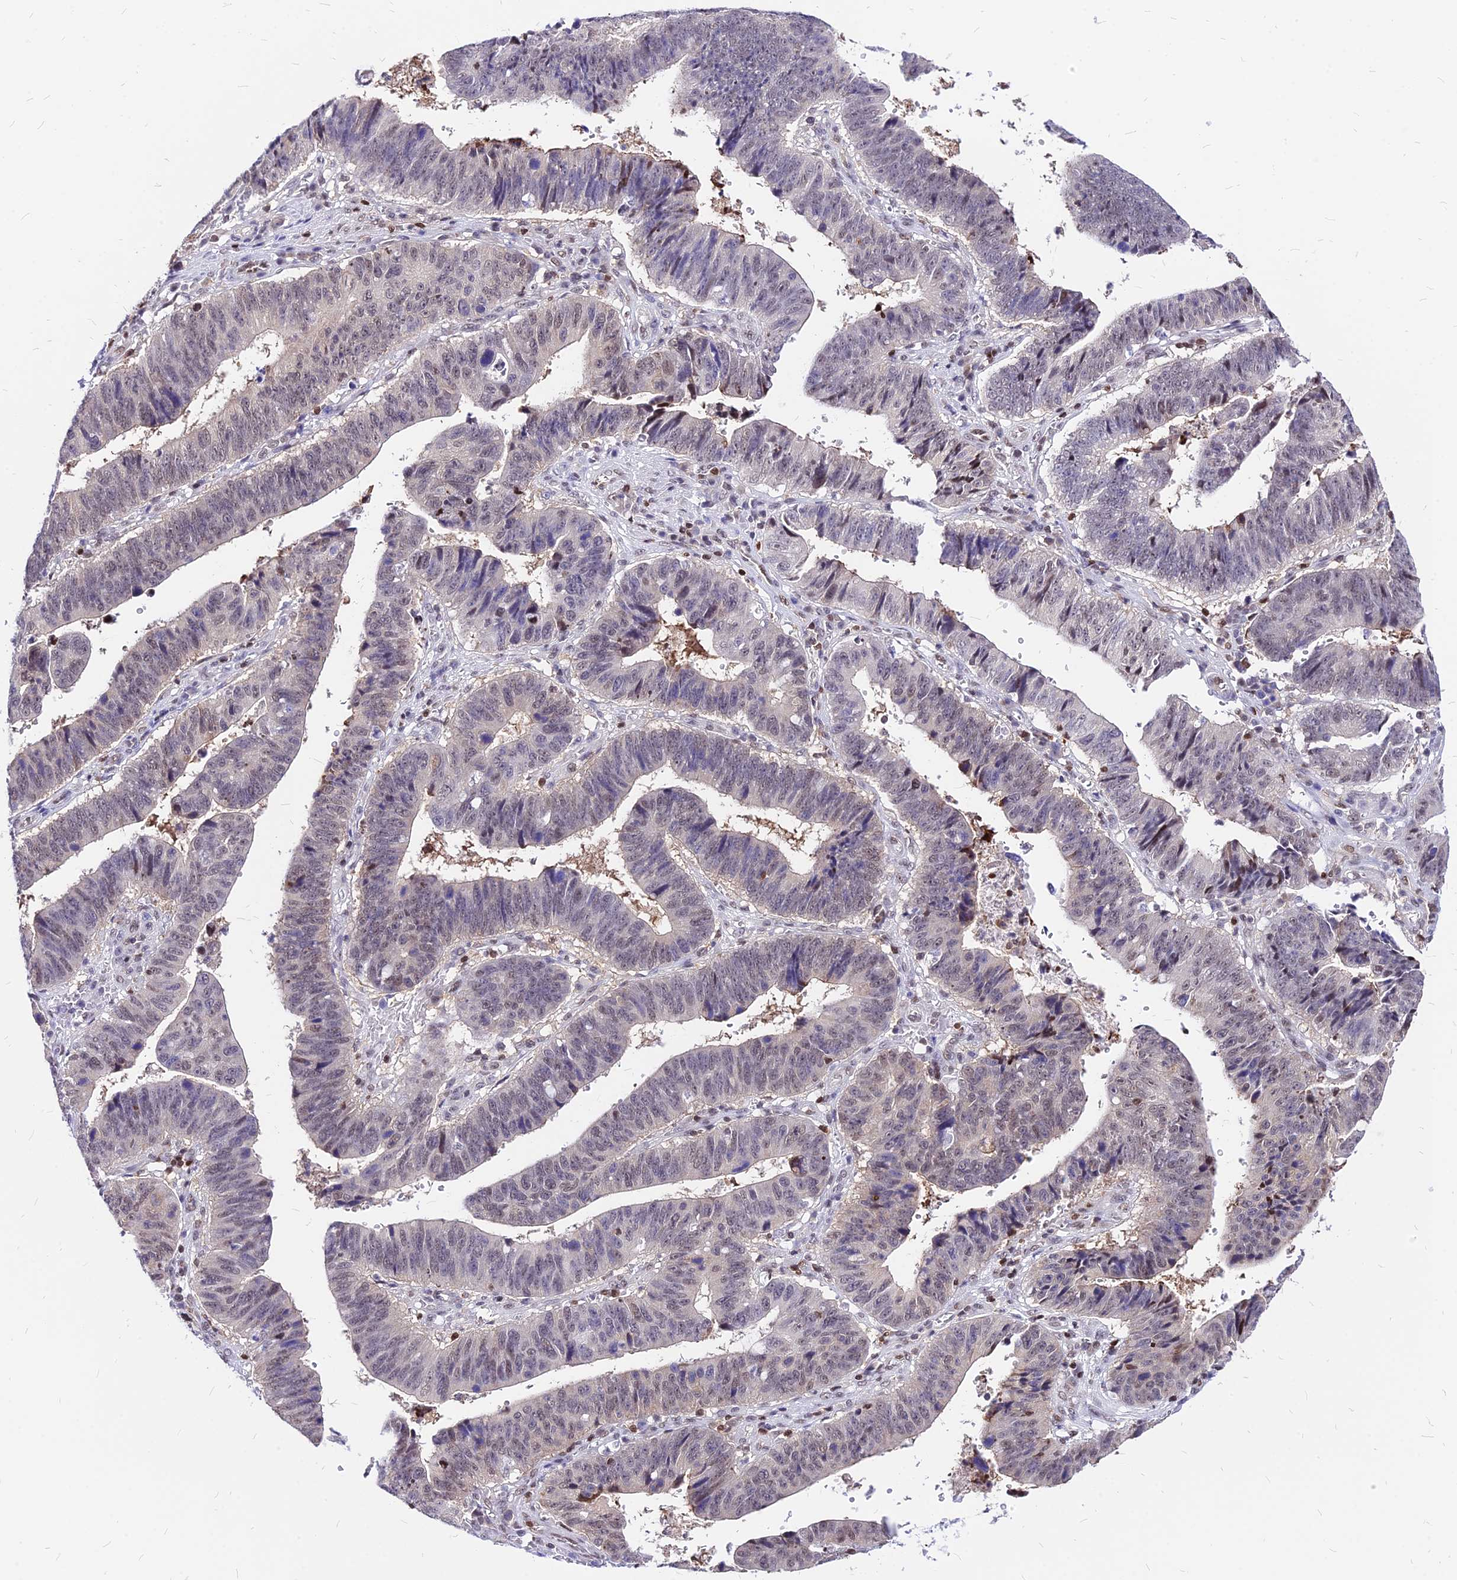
{"staining": {"intensity": "moderate", "quantity": "<25%", "location": "nuclear"}, "tissue": "stomach cancer", "cell_type": "Tumor cells", "image_type": "cancer", "snomed": [{"axis": "morphology", "description": "Adenocarcinoma, NOS"}, {"axis": "topography", "description": "Stomach"}], "caption": "A brown stain labels moderate nuclear positivity of a protein in stomach cancer tumor cells.", "gene": "PAXX", "patient": {"sex": "male", "age": 59}}